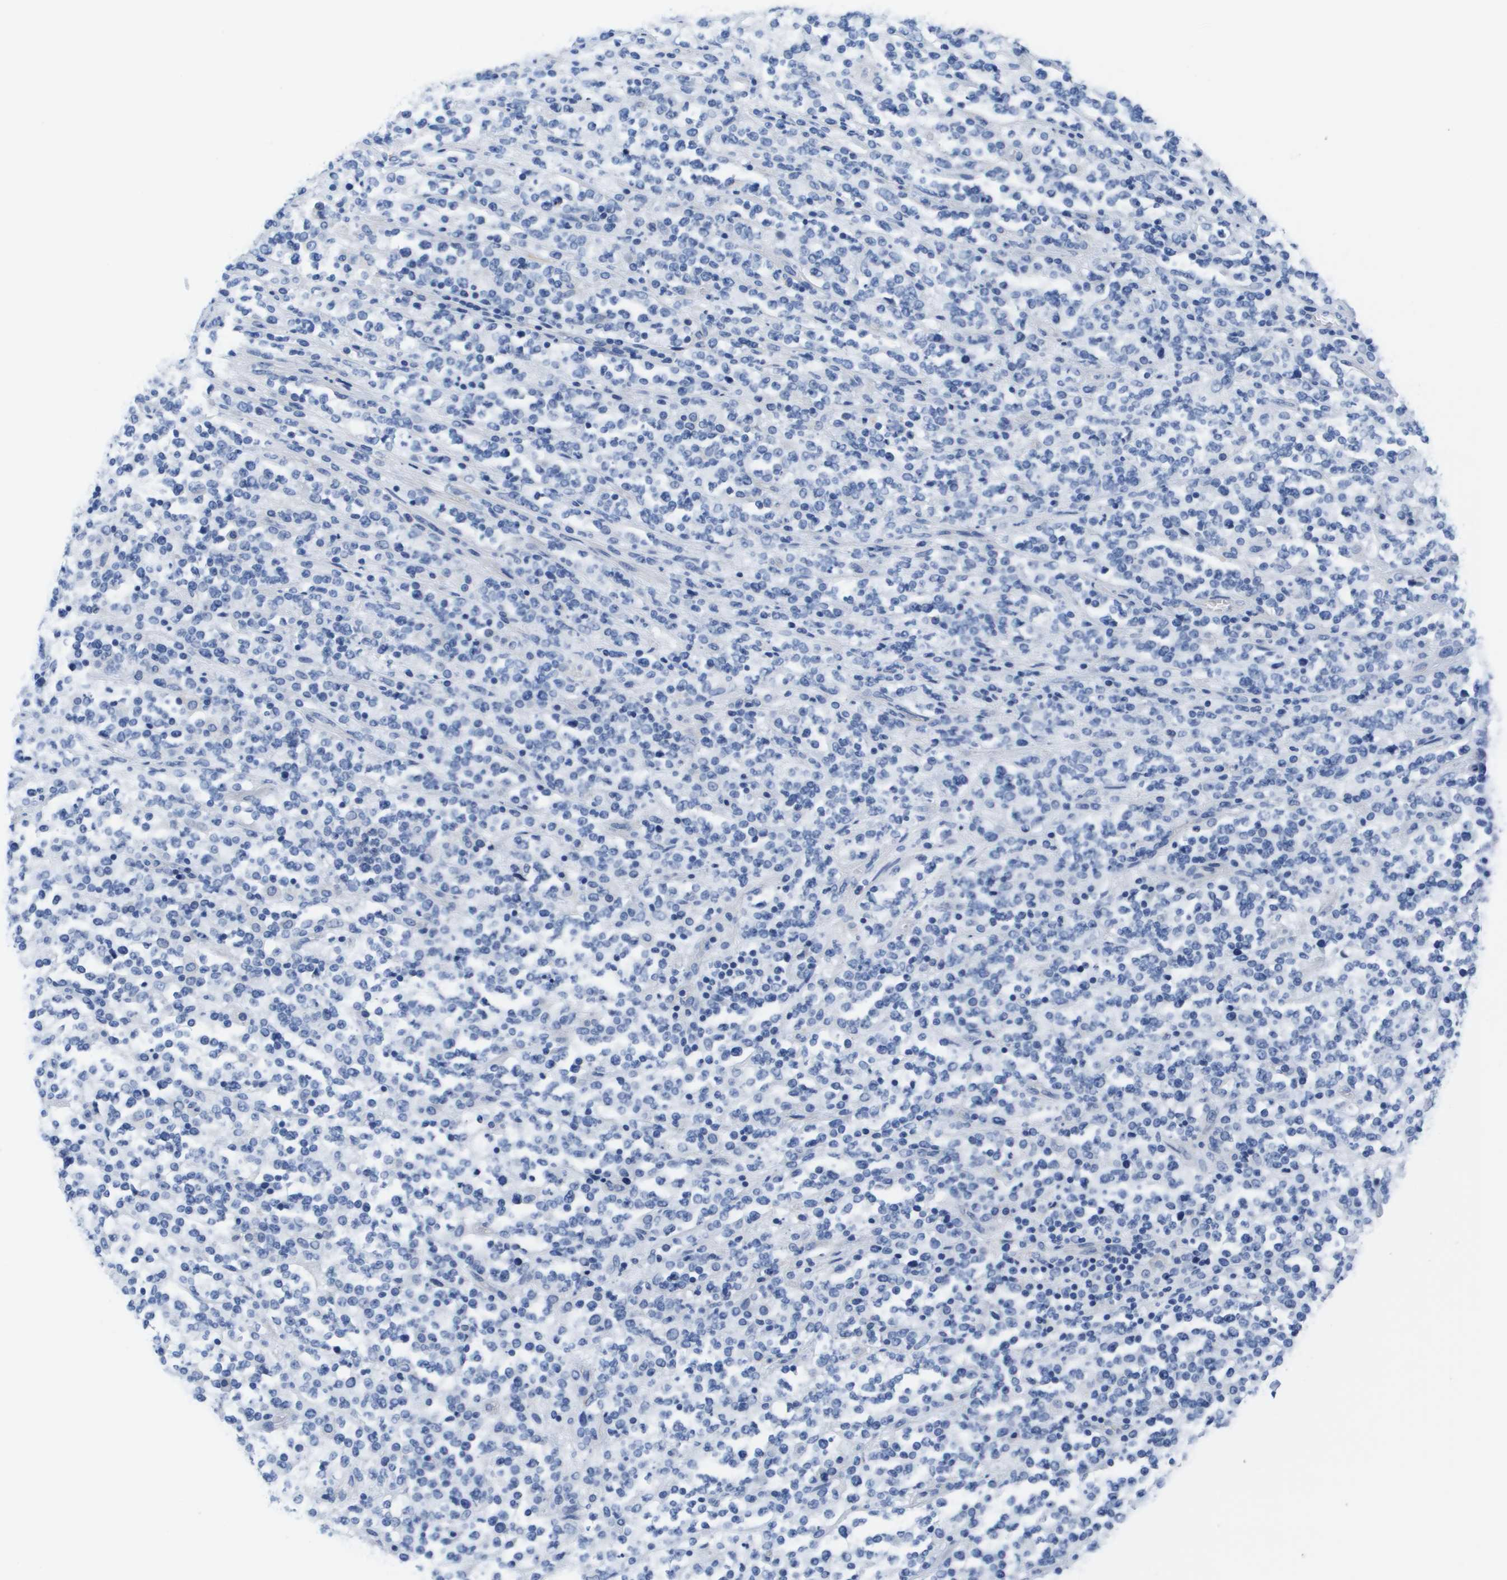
{"staining": {"intensity": "negative", "quantity": "none", "location": "none"}, "tissue": "lymphoma", "cell_type": "Tumor cells", "image_type": "cancer", "snomed": [{"axis": "morphology", "description": "Malignant lymphoma, non-Hodgkin's type, High grade"}, {"axis": "topography", "description": "Soft tissue"}], "caption": "Micrograph shows no significant protein expression in tumor cells of malignant lymphoma, non-Hodgkin's type (high-grade).", "gene": "APOA1", "patient": {"sex": "male", "age": 18}}